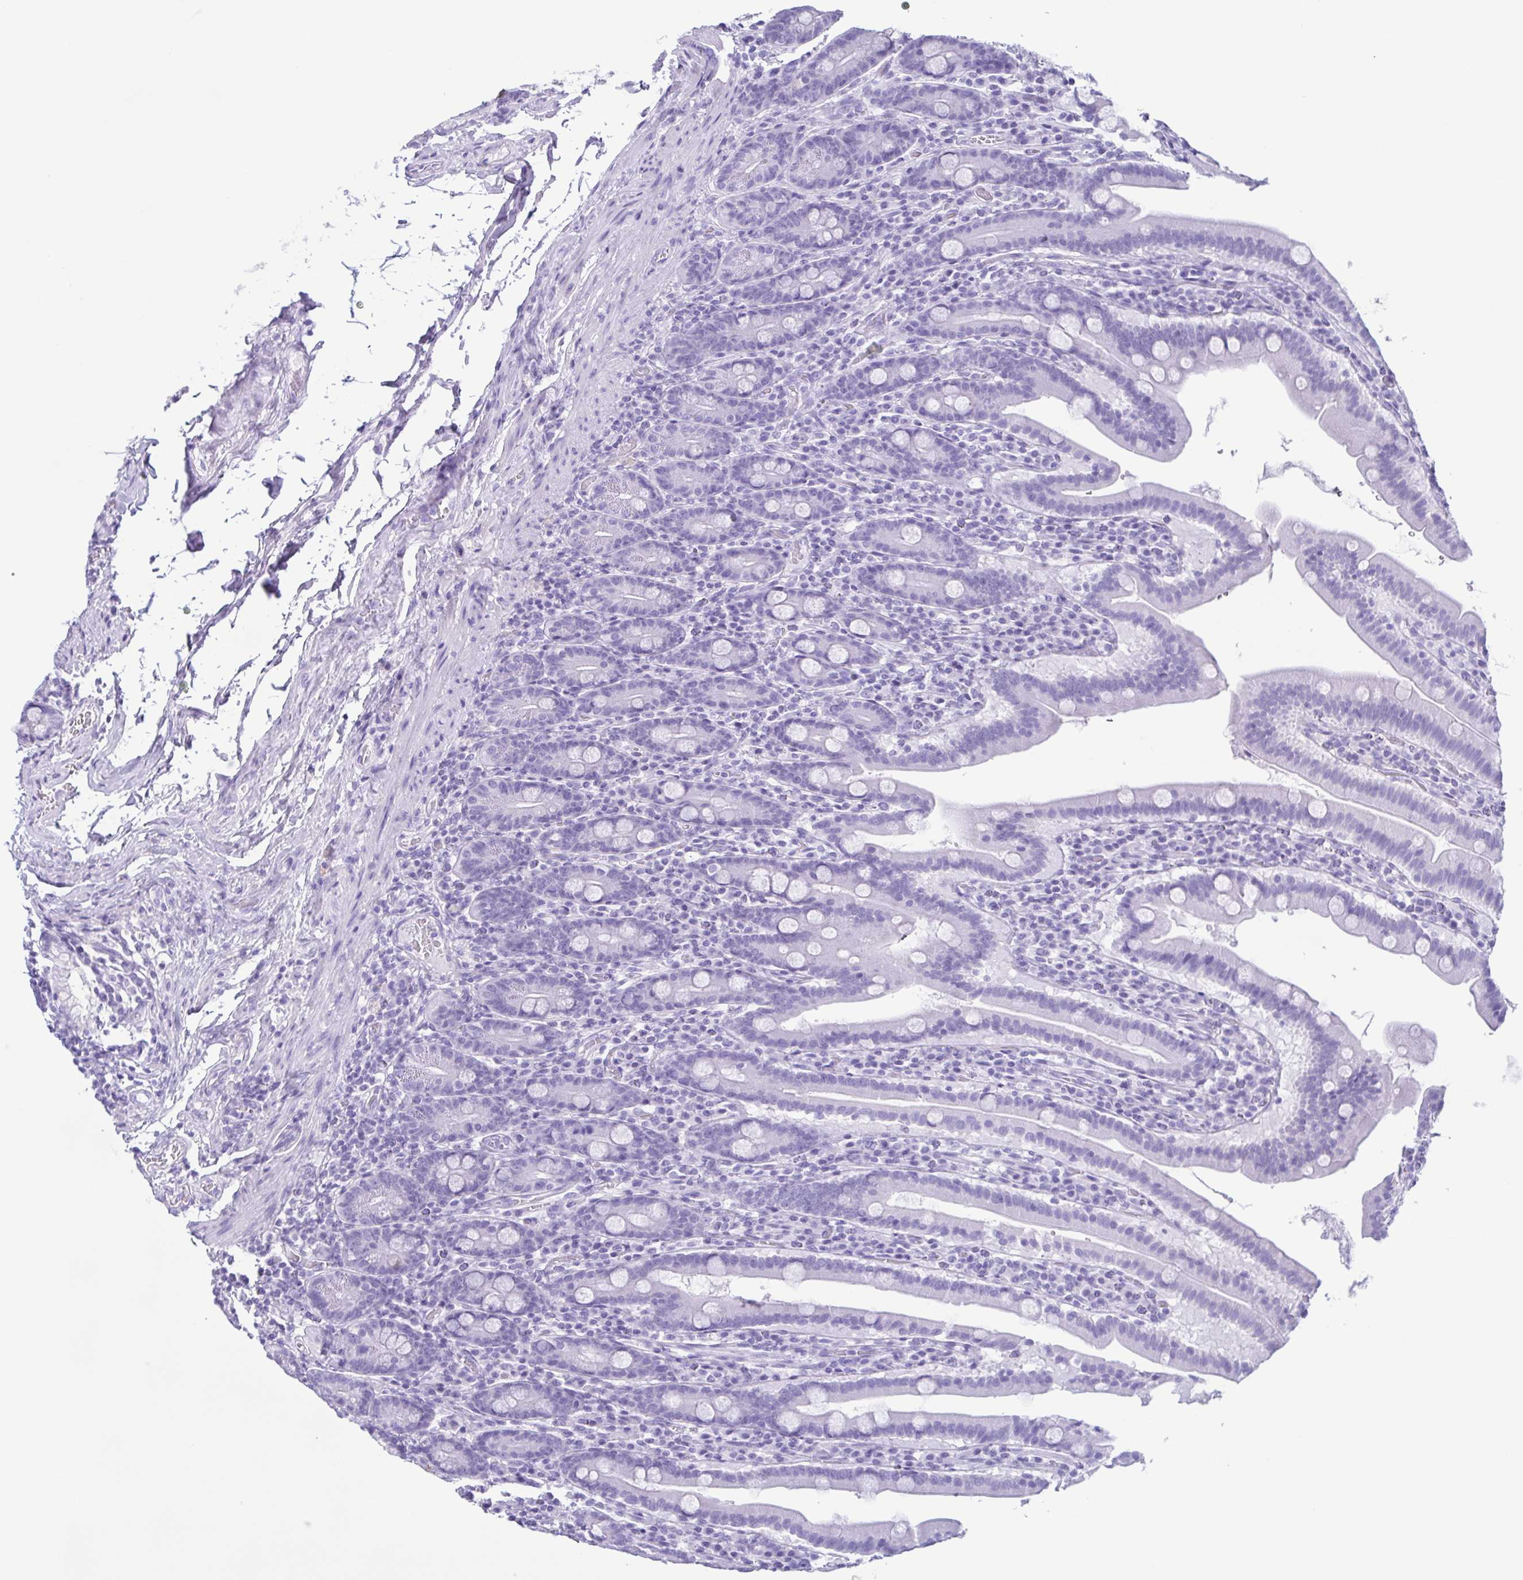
{"staining": {"intensity": "negative", "quantity": "none", "location": "none"}, "tissue": "small intestine", "cell_type": "Glandular cells", "image_type": "normal", "snomed": [{"axis": "morphology", "description": "Normal tissue, NOS"}, {"axis": "topography", "description": "Small intestine"}], "caption": "An IHC micrograph of benign small intestine is shown. There is no staining in glandular cells of small intestine.", "gene": "LTF", "patient": {"sex": "male", "age": 26}}